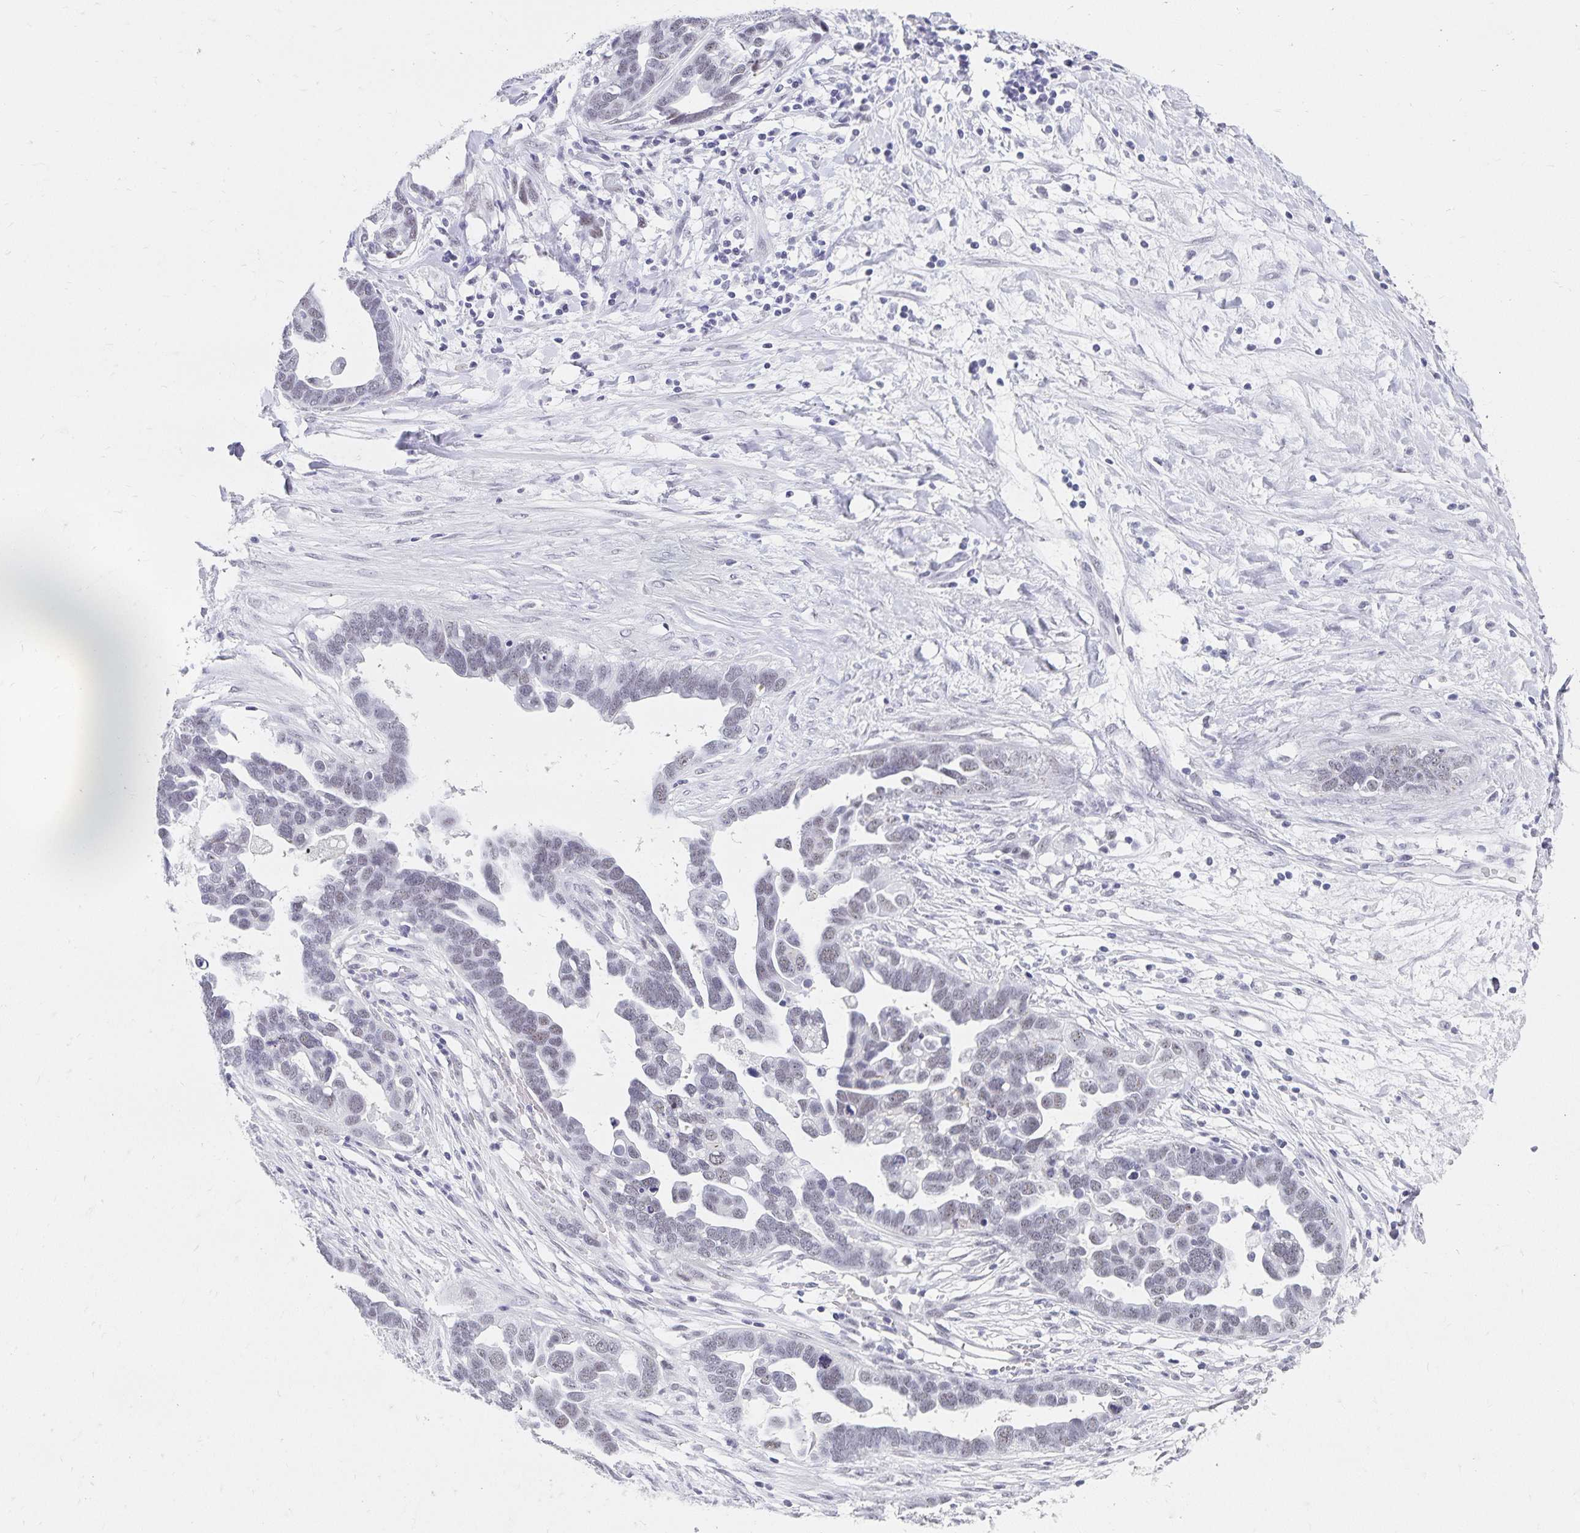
{"staining": {"intensity": "weak", "quantity": "<25%", "location": "nuclear"}, "tissue": "ovarian cancer", "cell_type": "Tumor cells", "image_type": "cancer", "snomed": [{"axis": "morphology", "description": "Cystadenocarcinoma, serous, NOS"}, {"axis": "topography", "description": "Ovary"}], "caption": "Immunohistochemistry (IHC) of serous cystadenocarcinoma (ovarian) exhibits no staining in tumor cells.", "gene": "C20orf85", "patient": {"sex": "female", "age": 54}}